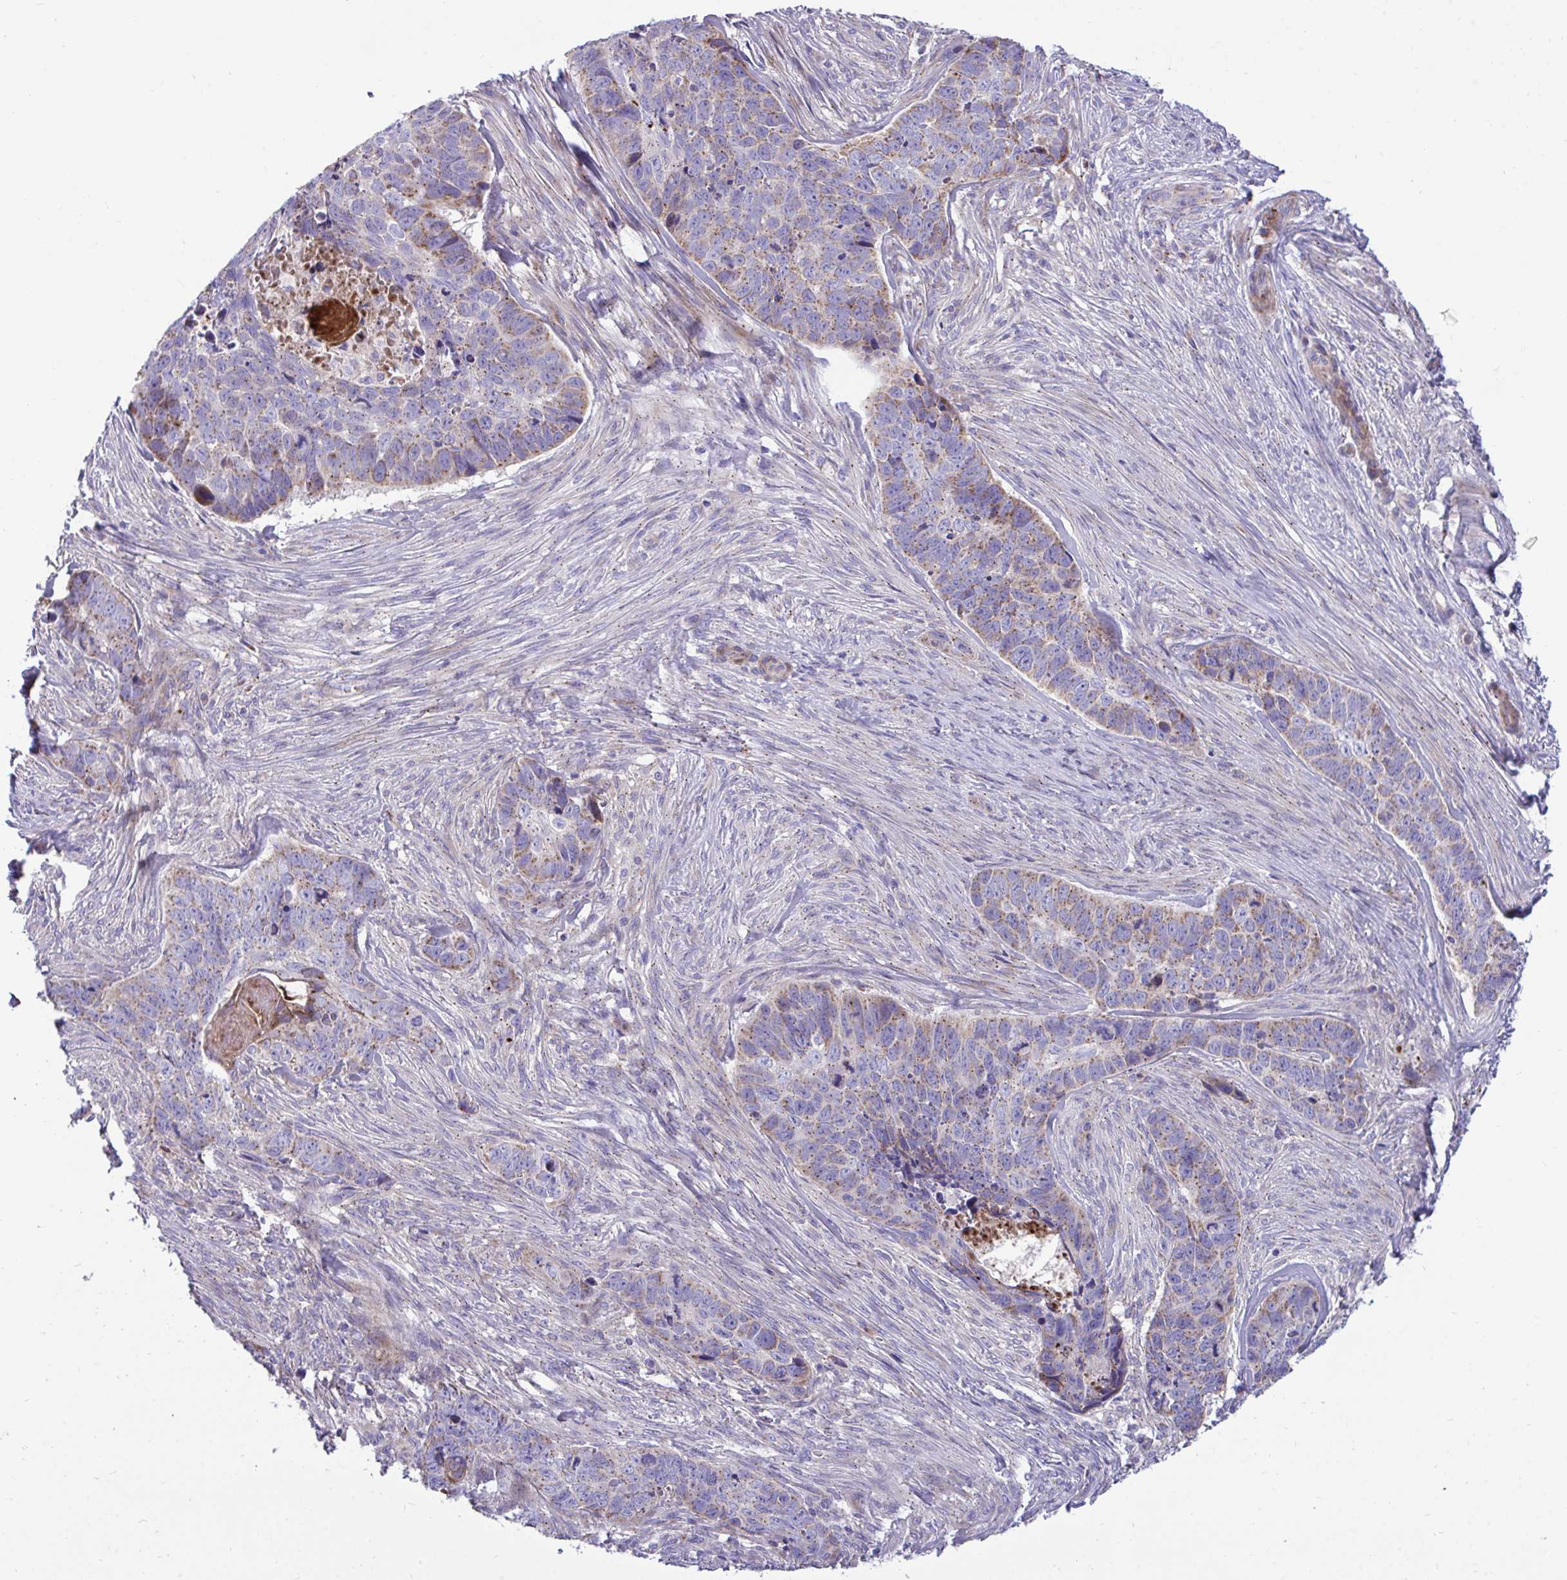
{"staining": {"intensity": "weak", "quantity": "25%-75%", "location": "cytoplasmic/membranous"}, "tissue": "skin cancer", "cell_type": "Tumor cells", "image_type": "cancer", "snomed": [{"axis": "morphology", "description": "Basal cell carcinoma"}, {"axis": "topography", "description": "Skin"}], "caption": "Human basal cell carcinoma (skin) stained with a brown dye shows weak cytoplasmic/membranous positive staining in about 25%-75% of tumor cells.", "gene": "MRPS16", "patient": {"sex": "female", "age": 82}}